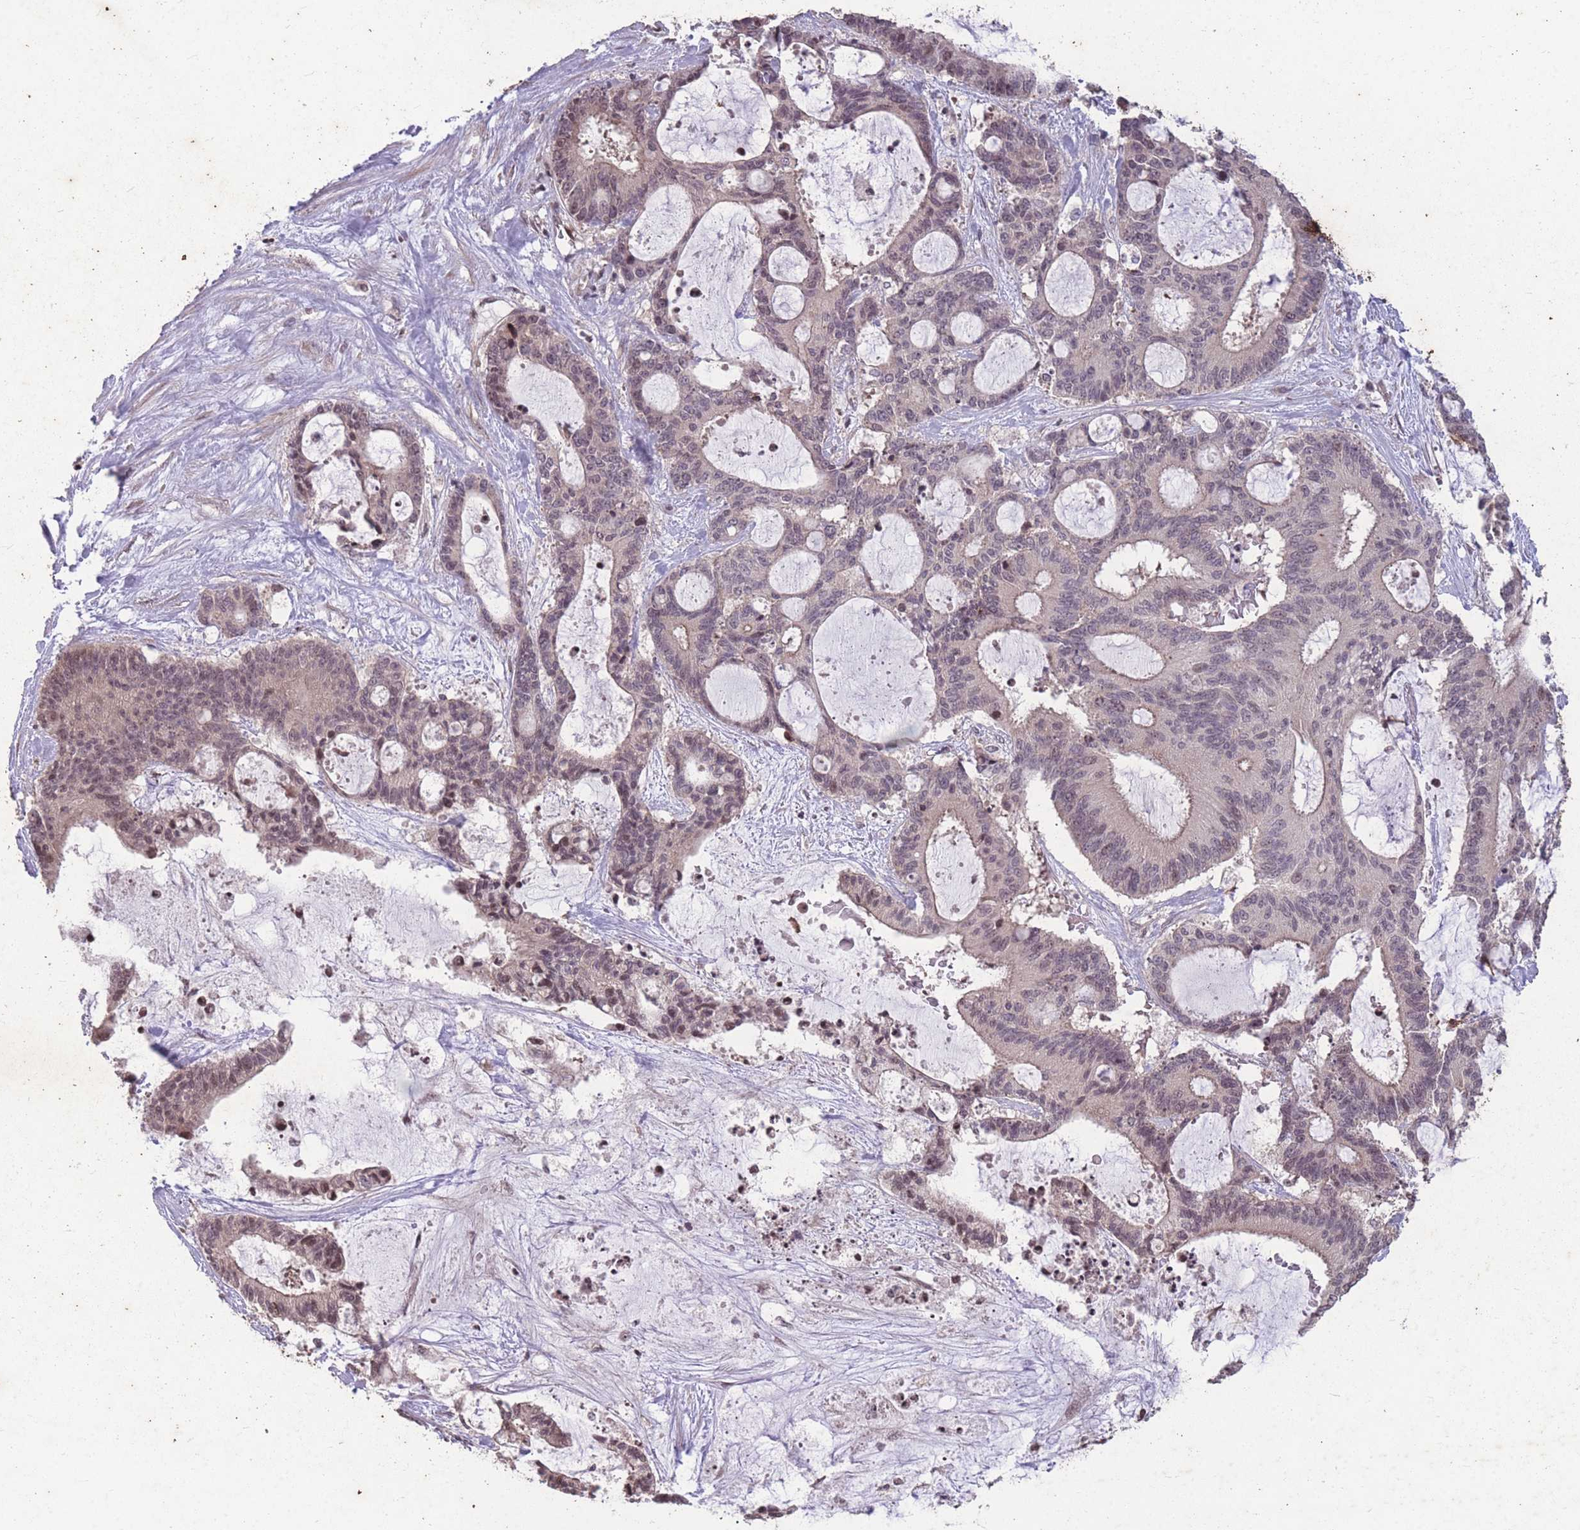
{"staining": {"intensity": "negative", "quantity": "none", "location": "none"}, "tissue": "liver cancer", "cell_type": "Tumor cells", "image_type": "cancer", "snomed": [{"axis": "morphology", "description": "Normal tissue, NOS"}, {"axis": "morphology", "description": "Cholangiocarcinoma"}, {"axis": "topography", "description": "Liver"}, {"axis": "topography", "description": "Peripheral nerve tissue"}], "caption": "There is no significant expression in tumor cells of liver cholangiocarcinoma. (DAB immunohistochemistry with hematoxylin counter stain).", "gene": "GGT5", "patient": {"sex": "female", "age": 73}}